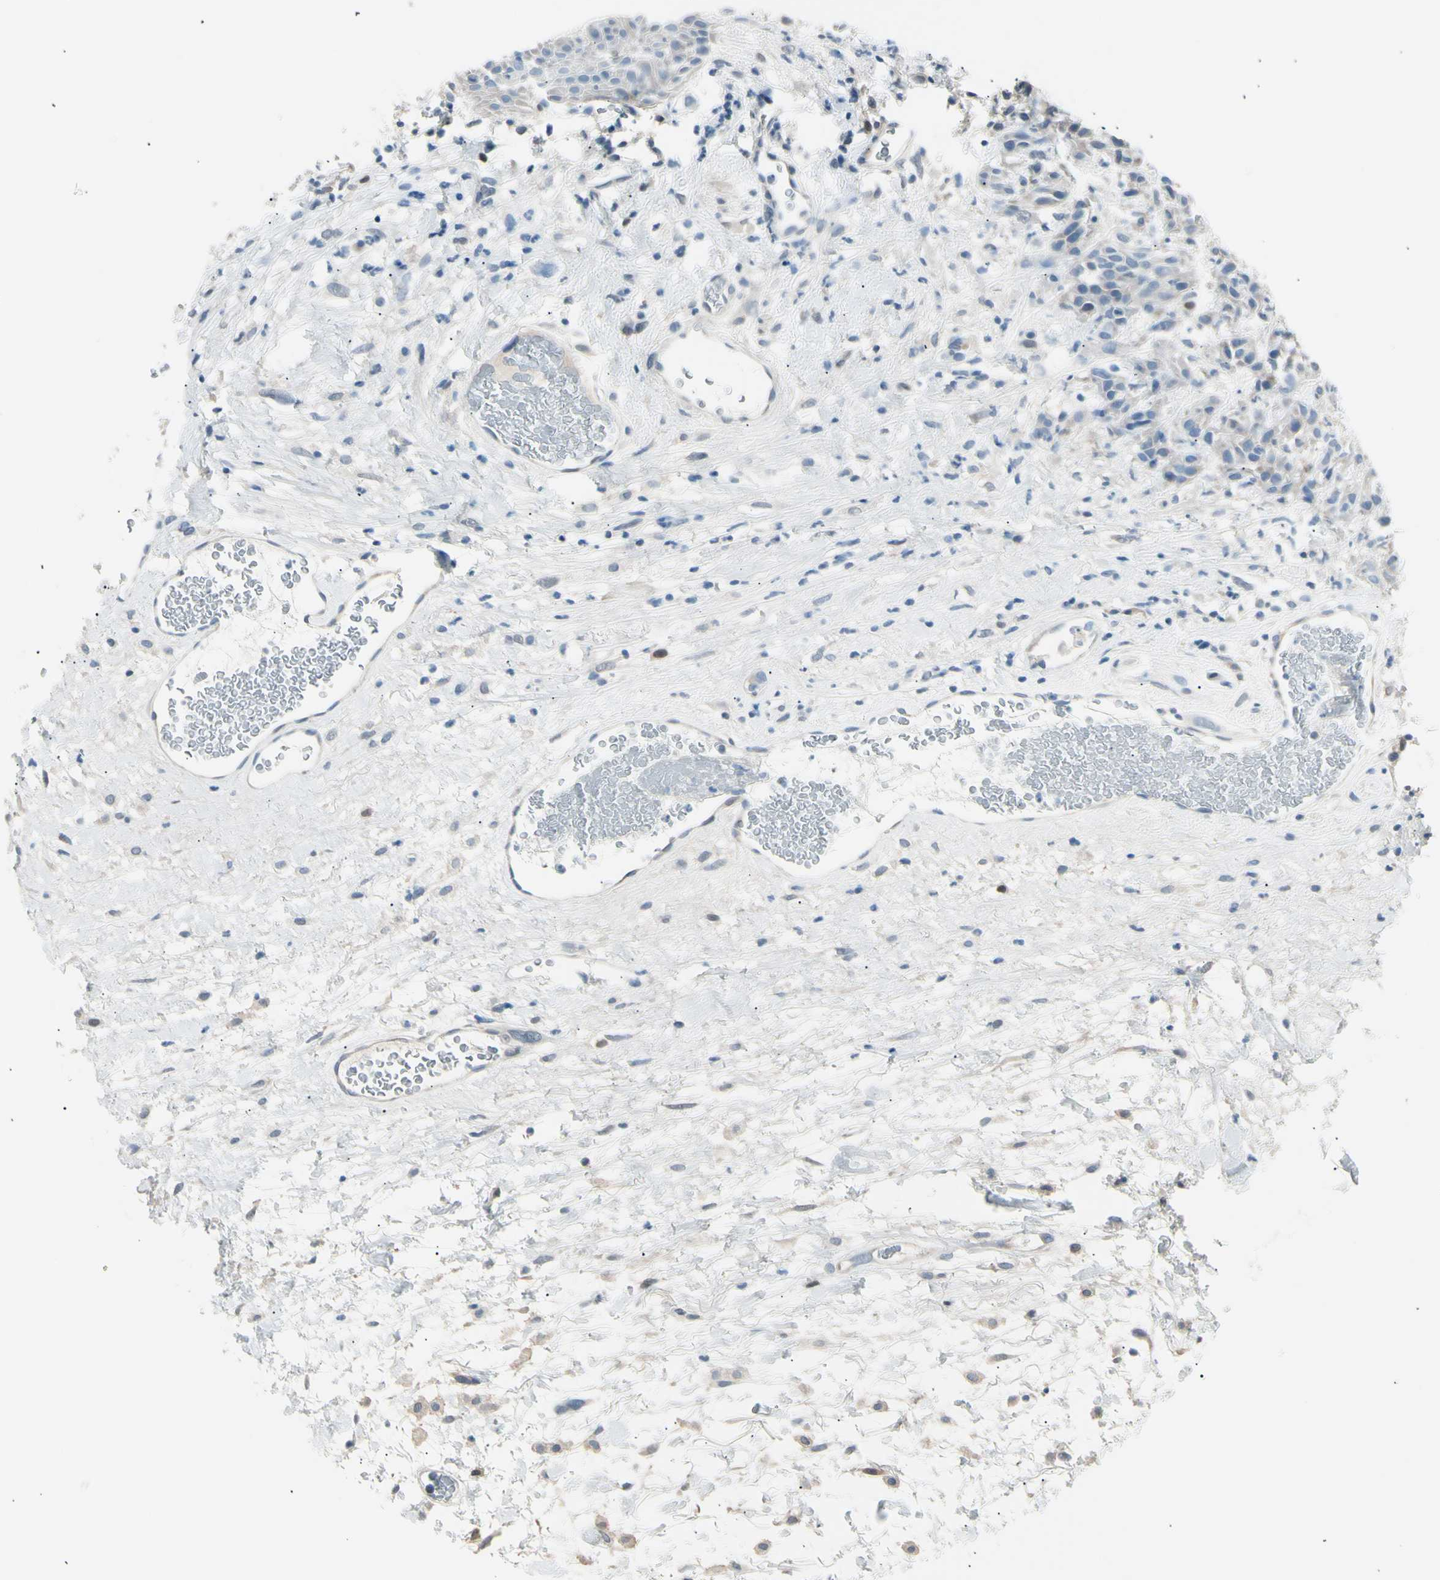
{"staining": {"intensity": "weak", "quantity": "<25%", "location": "cytoplasmic/membranous"}, "tissue": "head and neck cancer", "cell_type": "Tumor cells", "image_type": "cancer", "snomed": [{"axis": "morphology", "description": "Normal tissue, NOS"}, {"axis": "morphology", "description": "Squamous cell carcinoma, NOS"}, {"axis": "topography", "description": "Cartilage tissue"}, {"axis": "topography", "description": "Head-Neck"}], "caption": "An image of head and neck cancer stained for a protein shows no brown staining in tumor cells.", "gene": "LHPP", "patient": {"sex": "male", "age": 62}}